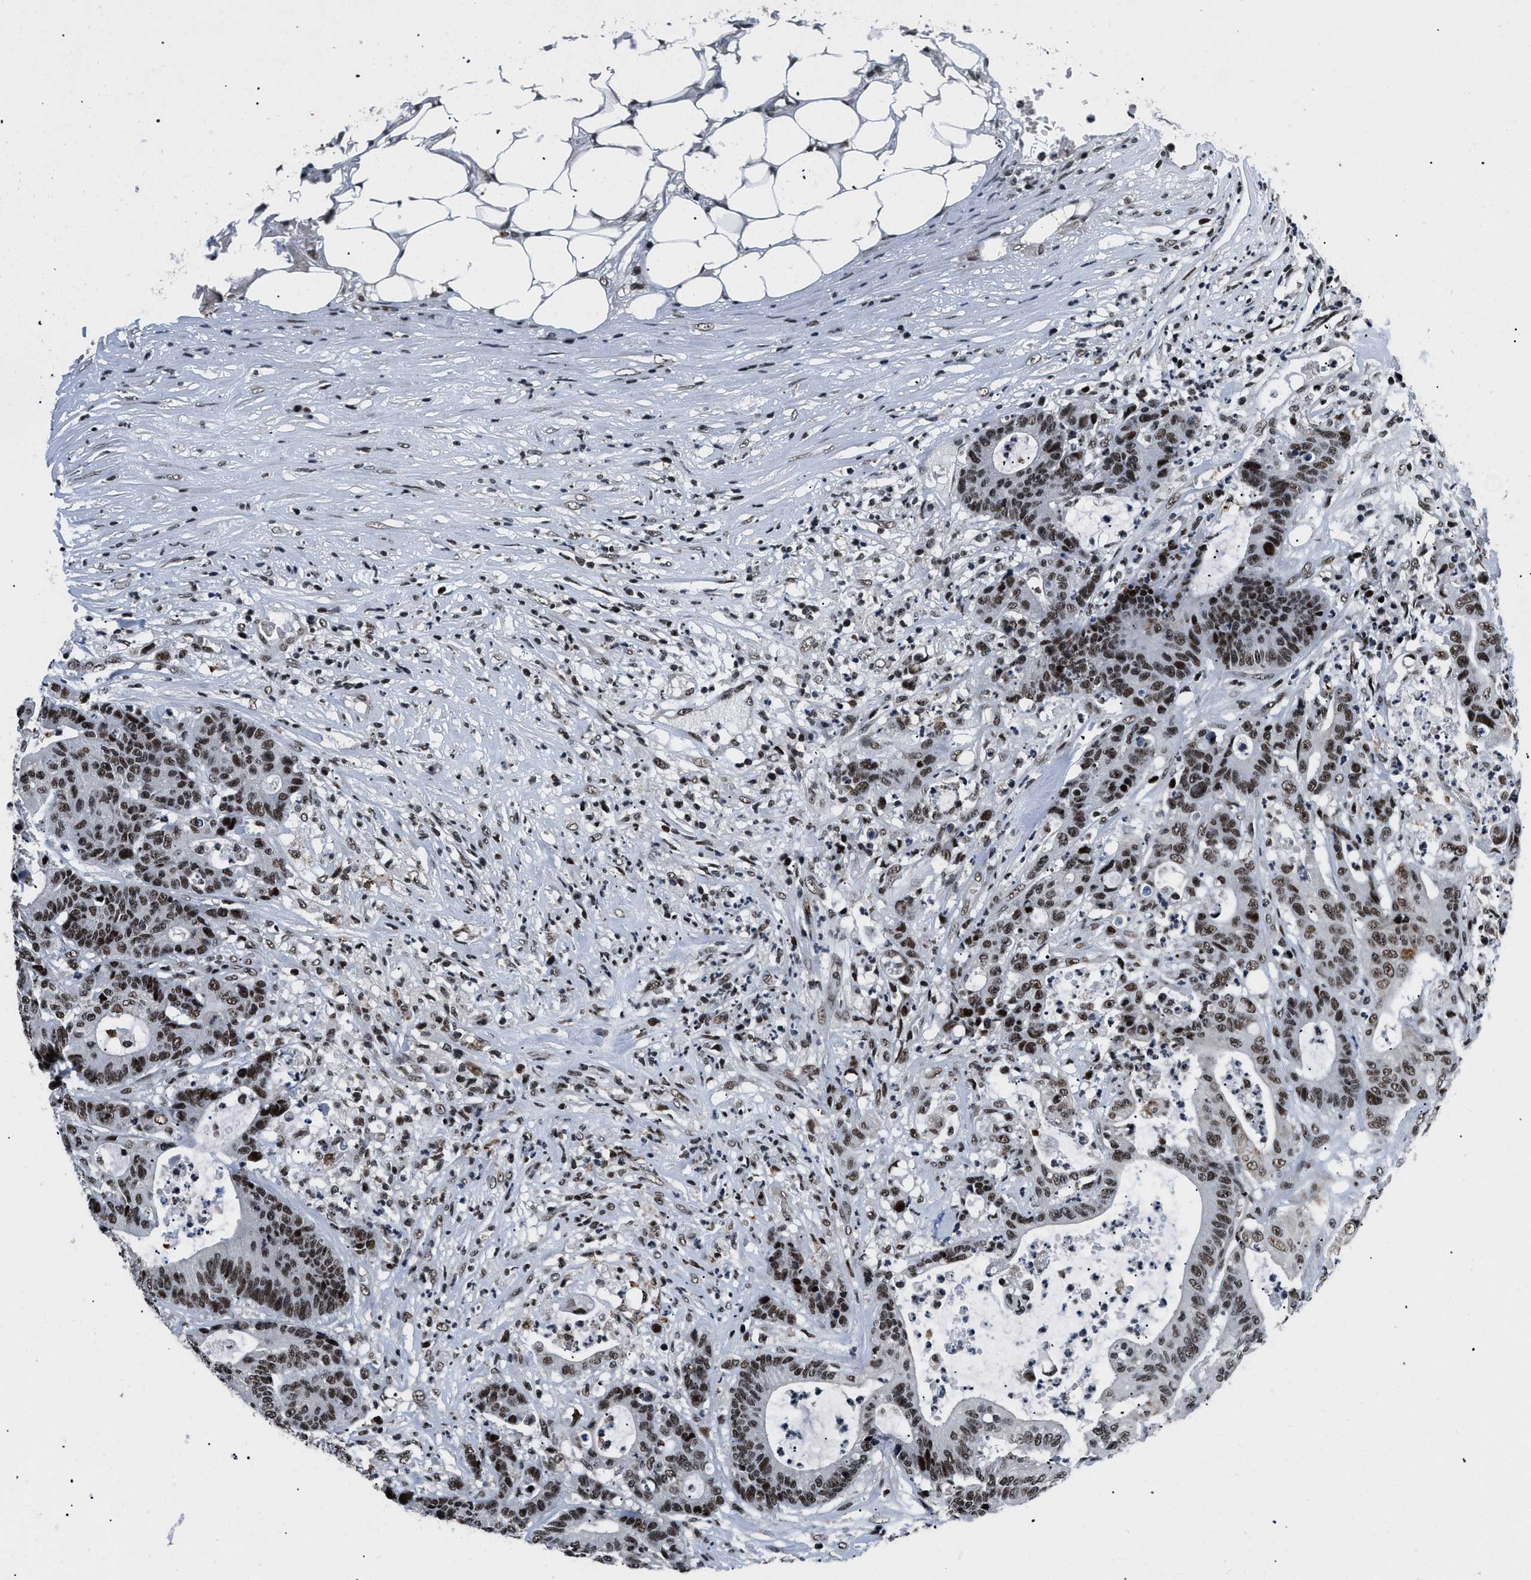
{"staining": {"intensity": "strong", "quantity": ">75%", "location": "nuclear"}, "tissue": "colorectal cancer", "cell_type": "Tumor cells", "image_type": "cancer", "snomed": [{"axis": "morphology", "description": "Adenocarcinoma, NOS"}, {"axis": "topography", "description": "Colon"}], "caption": "This is an image of IHC staining of colorectal adenocarcinoma, which shows strong expression in the nuclear of tumor cells.", "gene": "SMARCB1", "patient": {"sex": "female", "age": 84}}